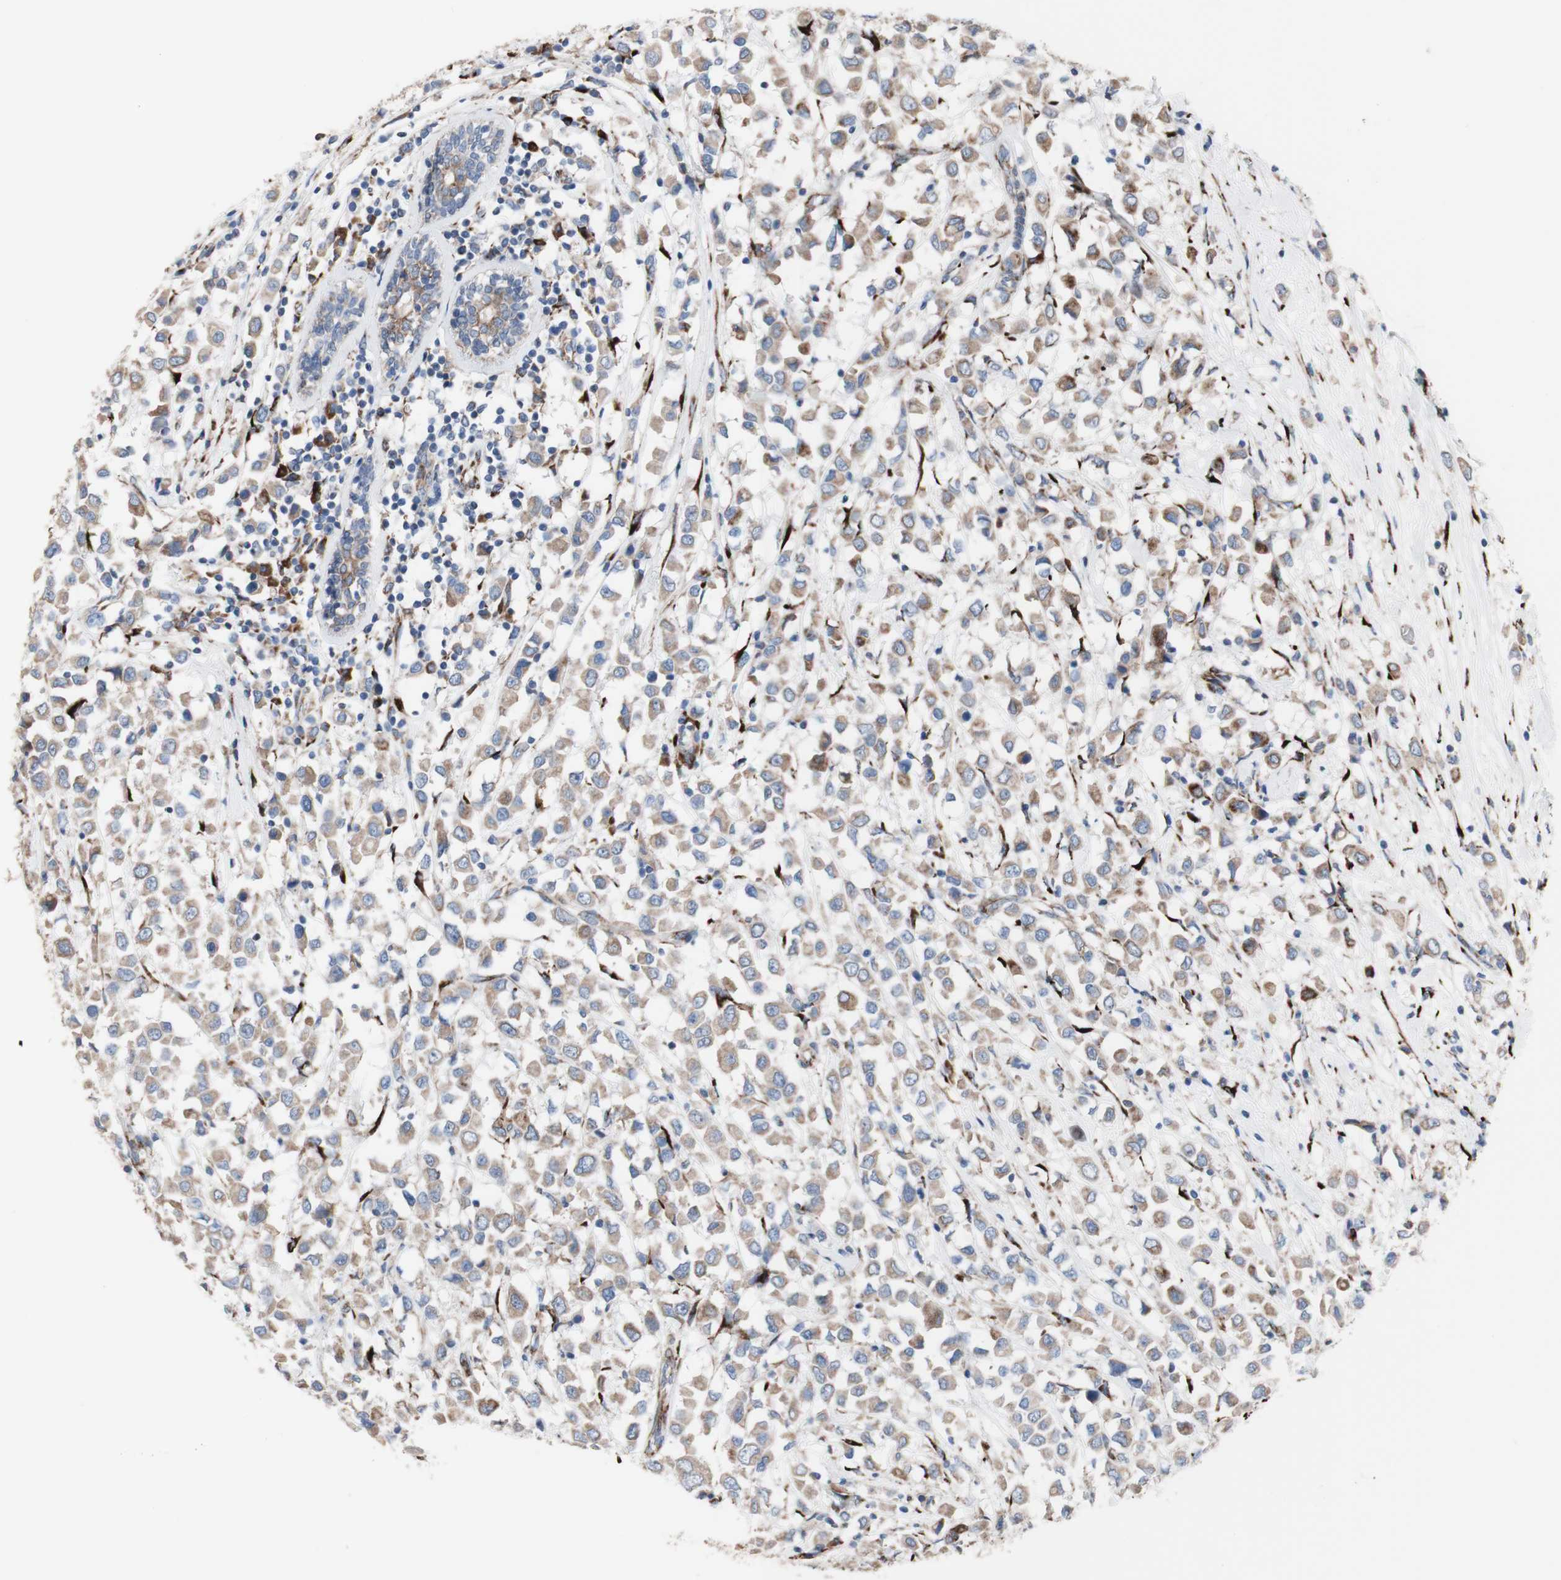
{"staining": {"intensity": "moderate", "quantity": ">75%", "location": "cytoplasmic/membranous"}, "tissue": "breast cancer", "cell_type": "Tumor cells", "image_type": "cancer", "snomed": [{"axis": "morphology", "description": "Duct carcinoma"}, {"axis": "topography", "description": "Breast"}], "caption": "IHC micrograph of neoplastic tissue: human intraductal carcinoma (breast) stained using IHC displays medium levels of moderate protein expression localized specifically in the cytoplasmic/membranous of tumor cells, appearing as a cytoplasmic/membranous brown color.", "gene": "AGPAT5", "patient": {"sex": "female", "age": 61}}